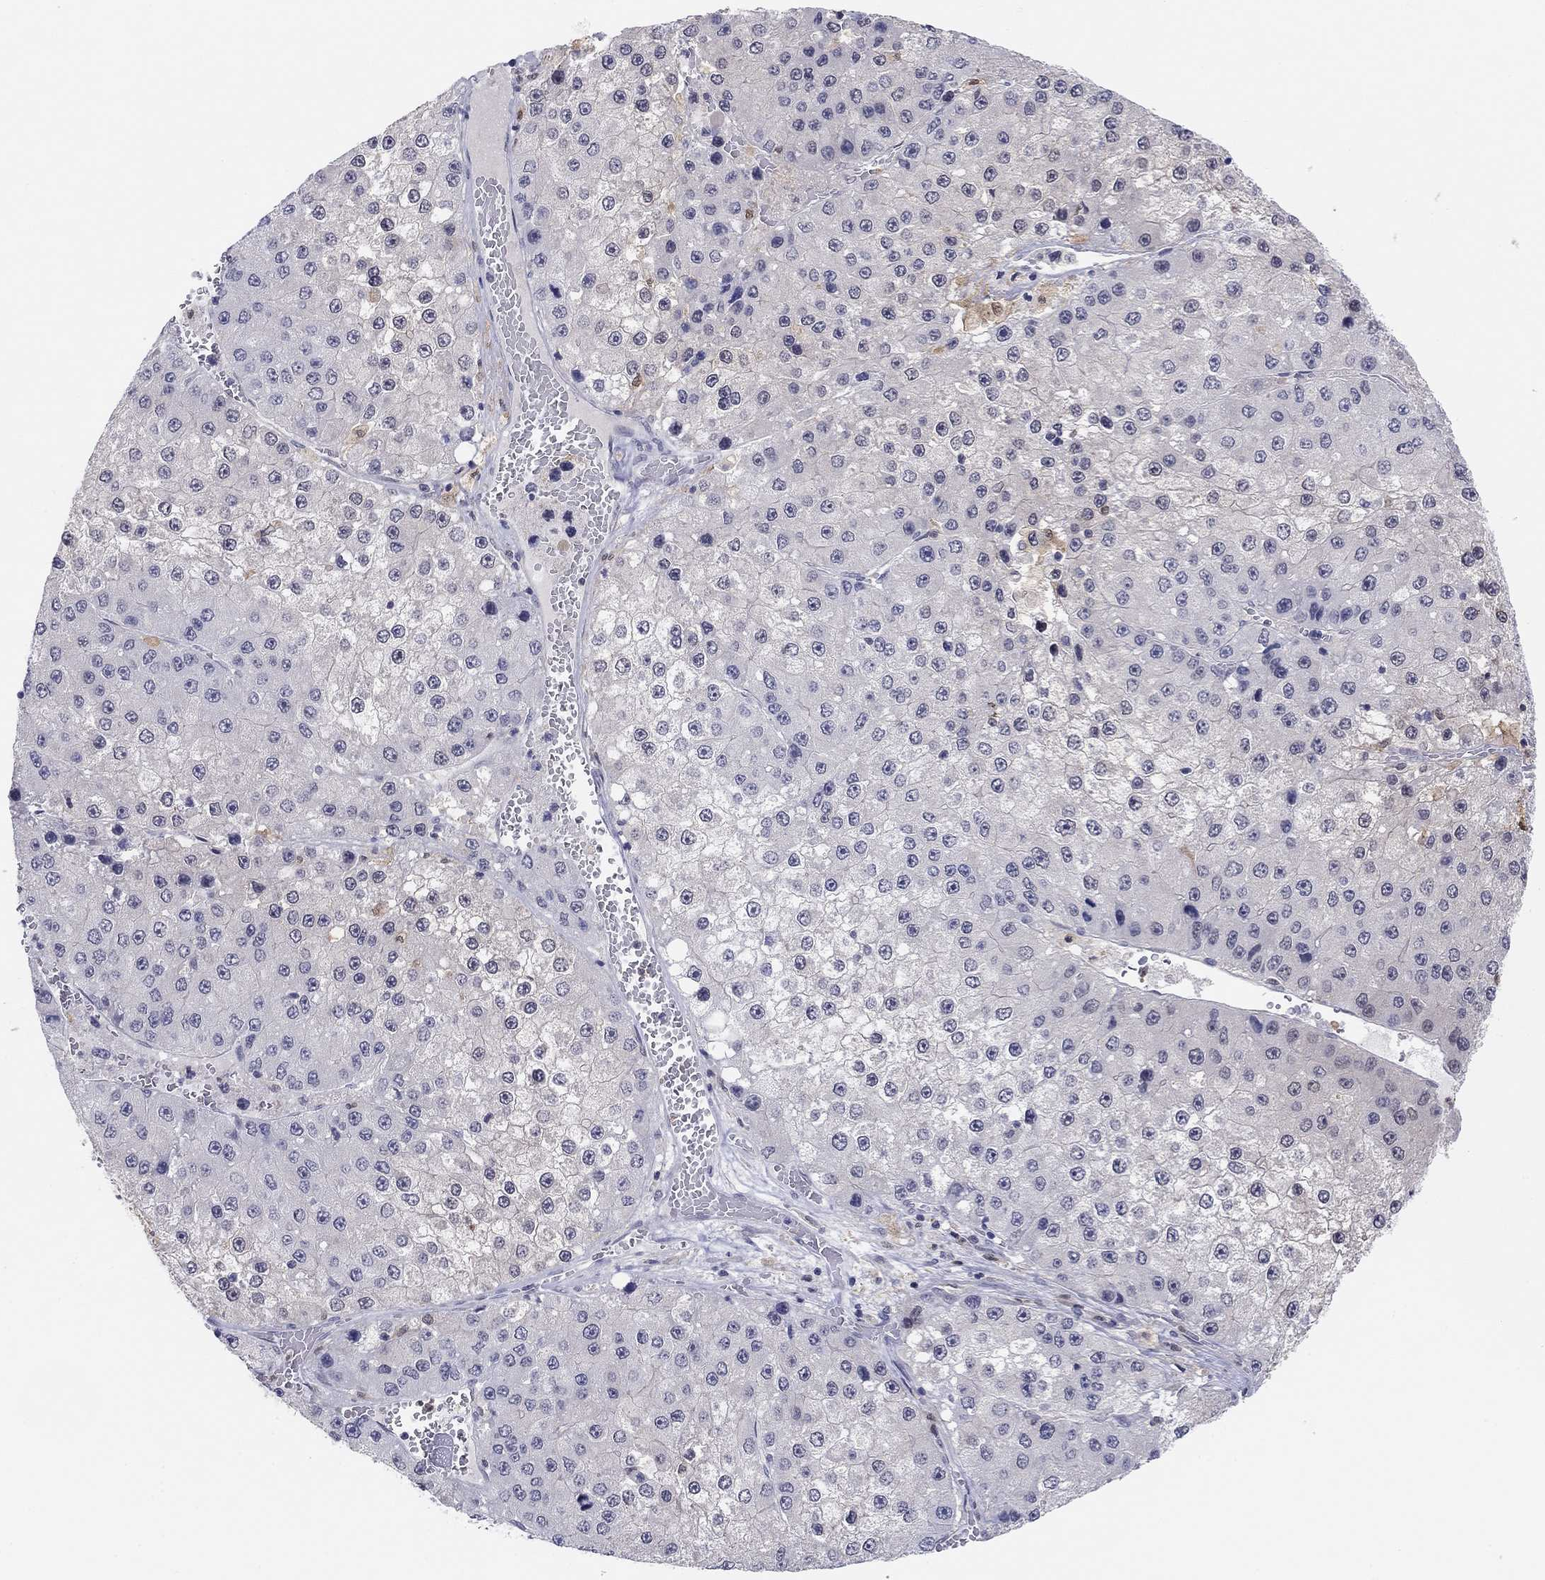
{"staining": {"intensity": "negative", "quantity": "none", "location": "none"}, "tissue": "liver cancer", "cell_type": "Tumor cells", "image_type": "cancer", "snomed": [{"axis": "morphology", "description": "Carcinoma, Hepatocellular, NOS"}, {"axis": "topography", "description": "Liver"}], "caption": "This is a photomicrograph of immunohistochemistry staining of hepatocellular carcinoma (liver), which shows no positivity in tumor cells.", "gene": "PDXK", "patient": {"sex": "female", "age": 73}}